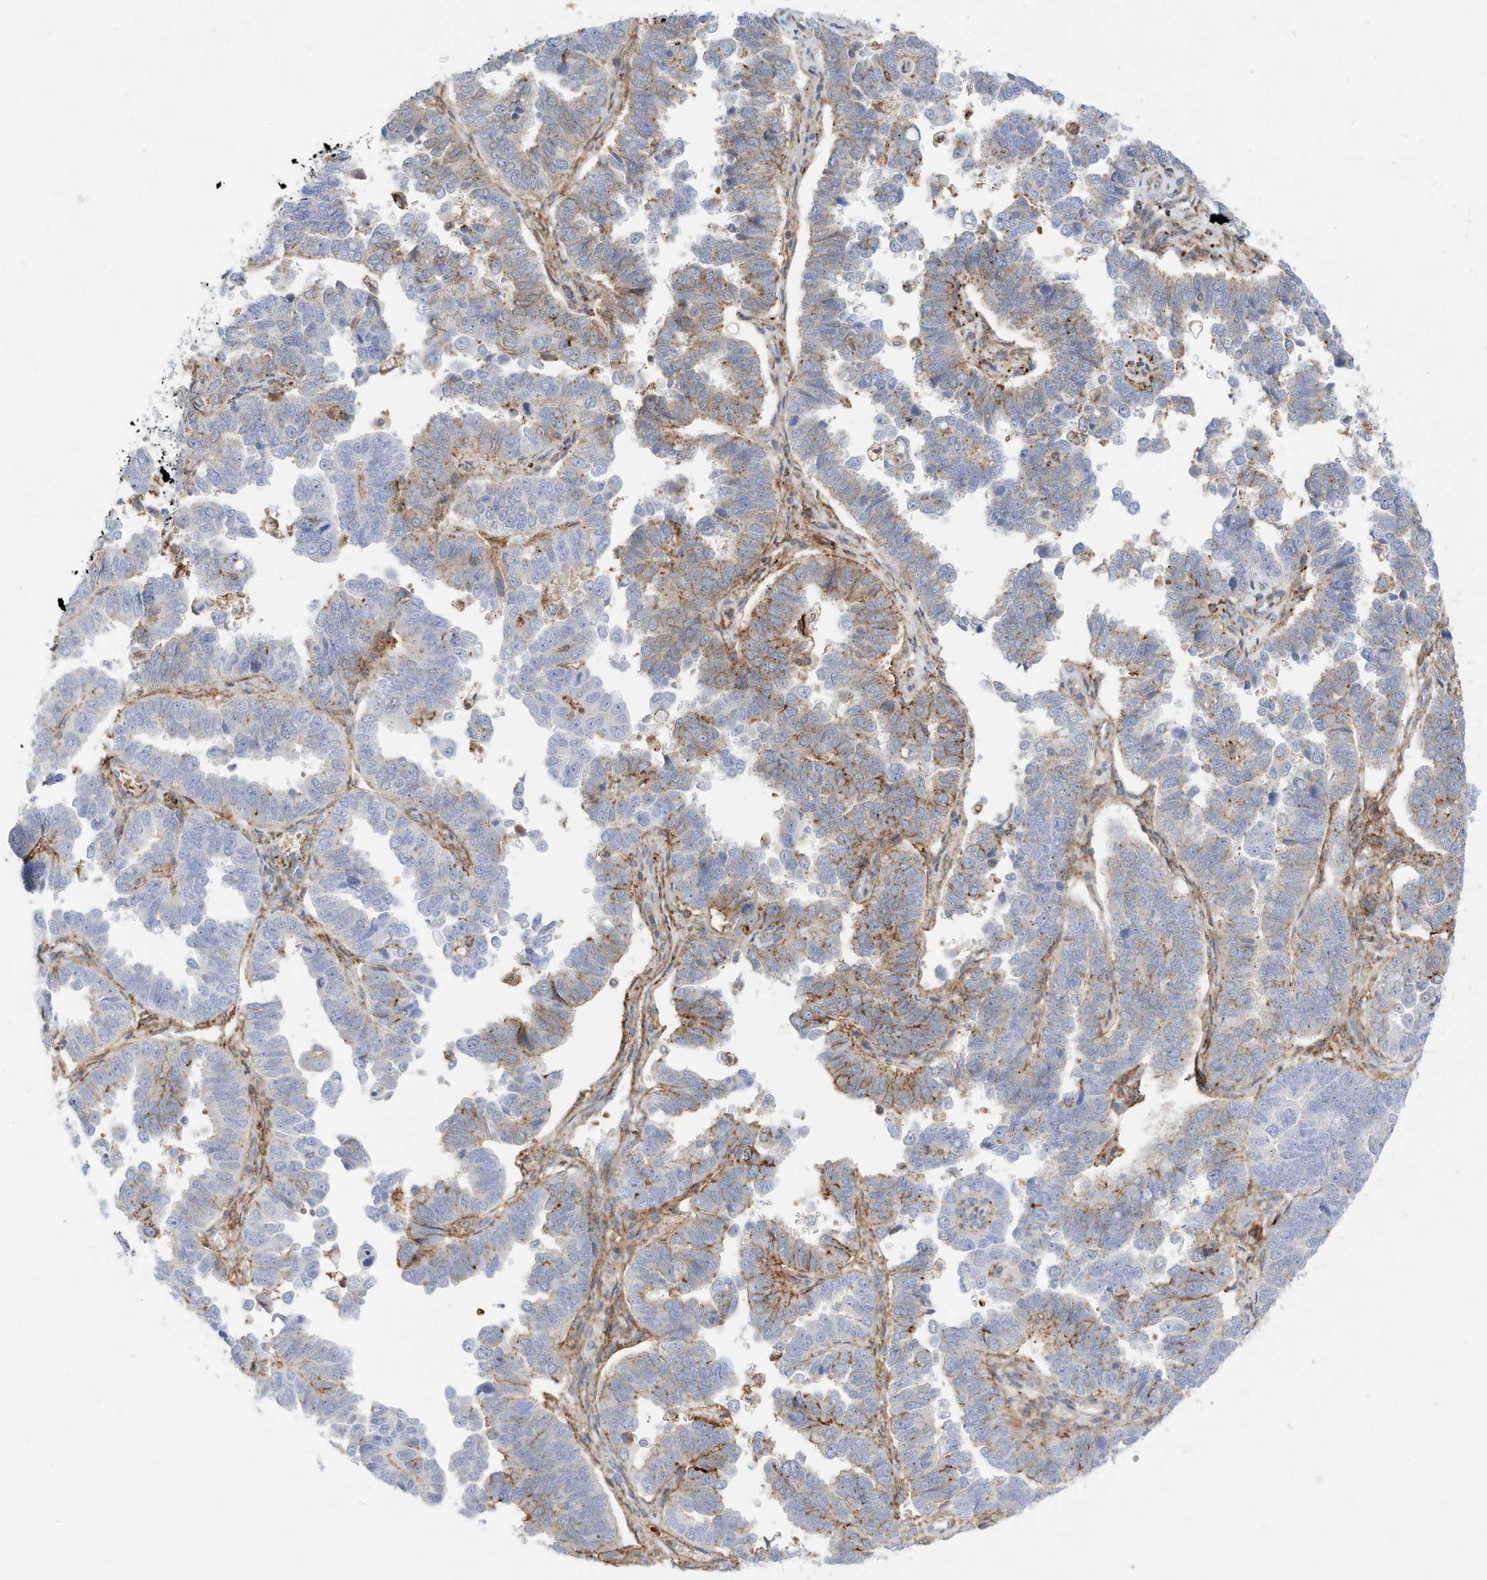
{"staining": {"intensity": "moderate", "quantity": "<25%", "location": "cytoplasmic/membranous"}, "tissue": "endometrial cancer", "cell_type": "Tumor cells", "image_type": "cancer", "snomed": [{"axis": "morphology", "description": "Adenocarcinoma, NOS"}, {"axis": "topography", "description": "Endometrium"}], "caption": "Immunohistochemistry (IHC) staining of adenocarcinoma (endometrial), which displays low levels of moderate cytoplasmic/membranous staining in about <25% of tumor cells indicating moderate cytoplasmic/membranous protein positivity. The staining was performed using DAB (3,3'-diaminobenzidine) (brown) for protein detection and nuclei were counterstained in hematoxylin (blue).", "gene": "TXNDC9", "patient": {"sex": "female", "age": 75}}